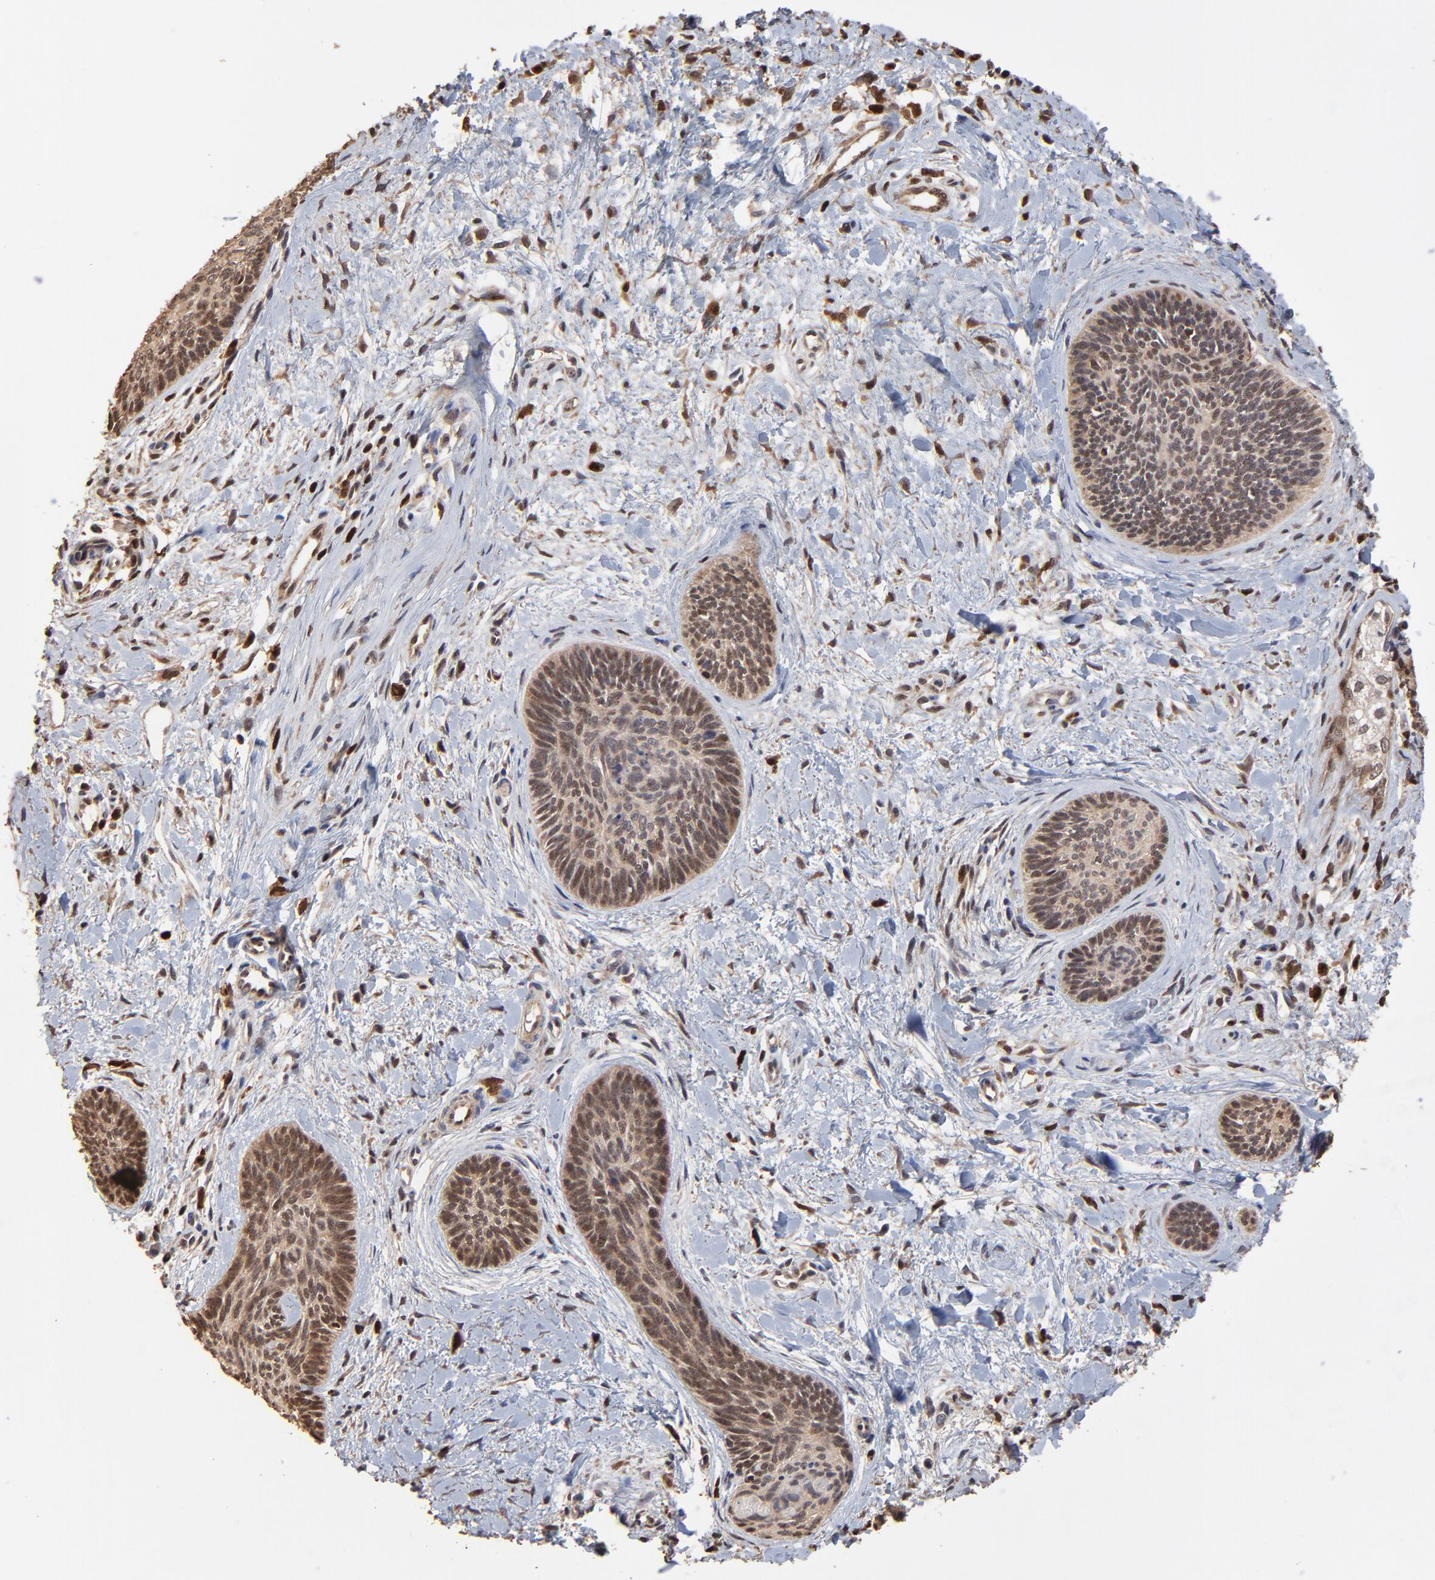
{"staining": {"intensity": "moderate", "quantity": ">75%", "location": "cytoplasmic/membranous,nuclear"}, "tissue": "skin cancer", "cell_type": "Tumor cells", "image_type": "cancer", "snomed": [{"axis": "morphology", "description": "Basal cell carcinoma"}, {"axis": "topography", "description": "Skin"}], "caption": "Skin cancer (basal cell carcinoma) was stained to show a protein in brown. There is medium levels of moderate cytoplasmic/membranous and nuclear expression in about >75% of tumor cells.", "gene": "CASP1", "patient": {"sex": "female", "age": 81}}